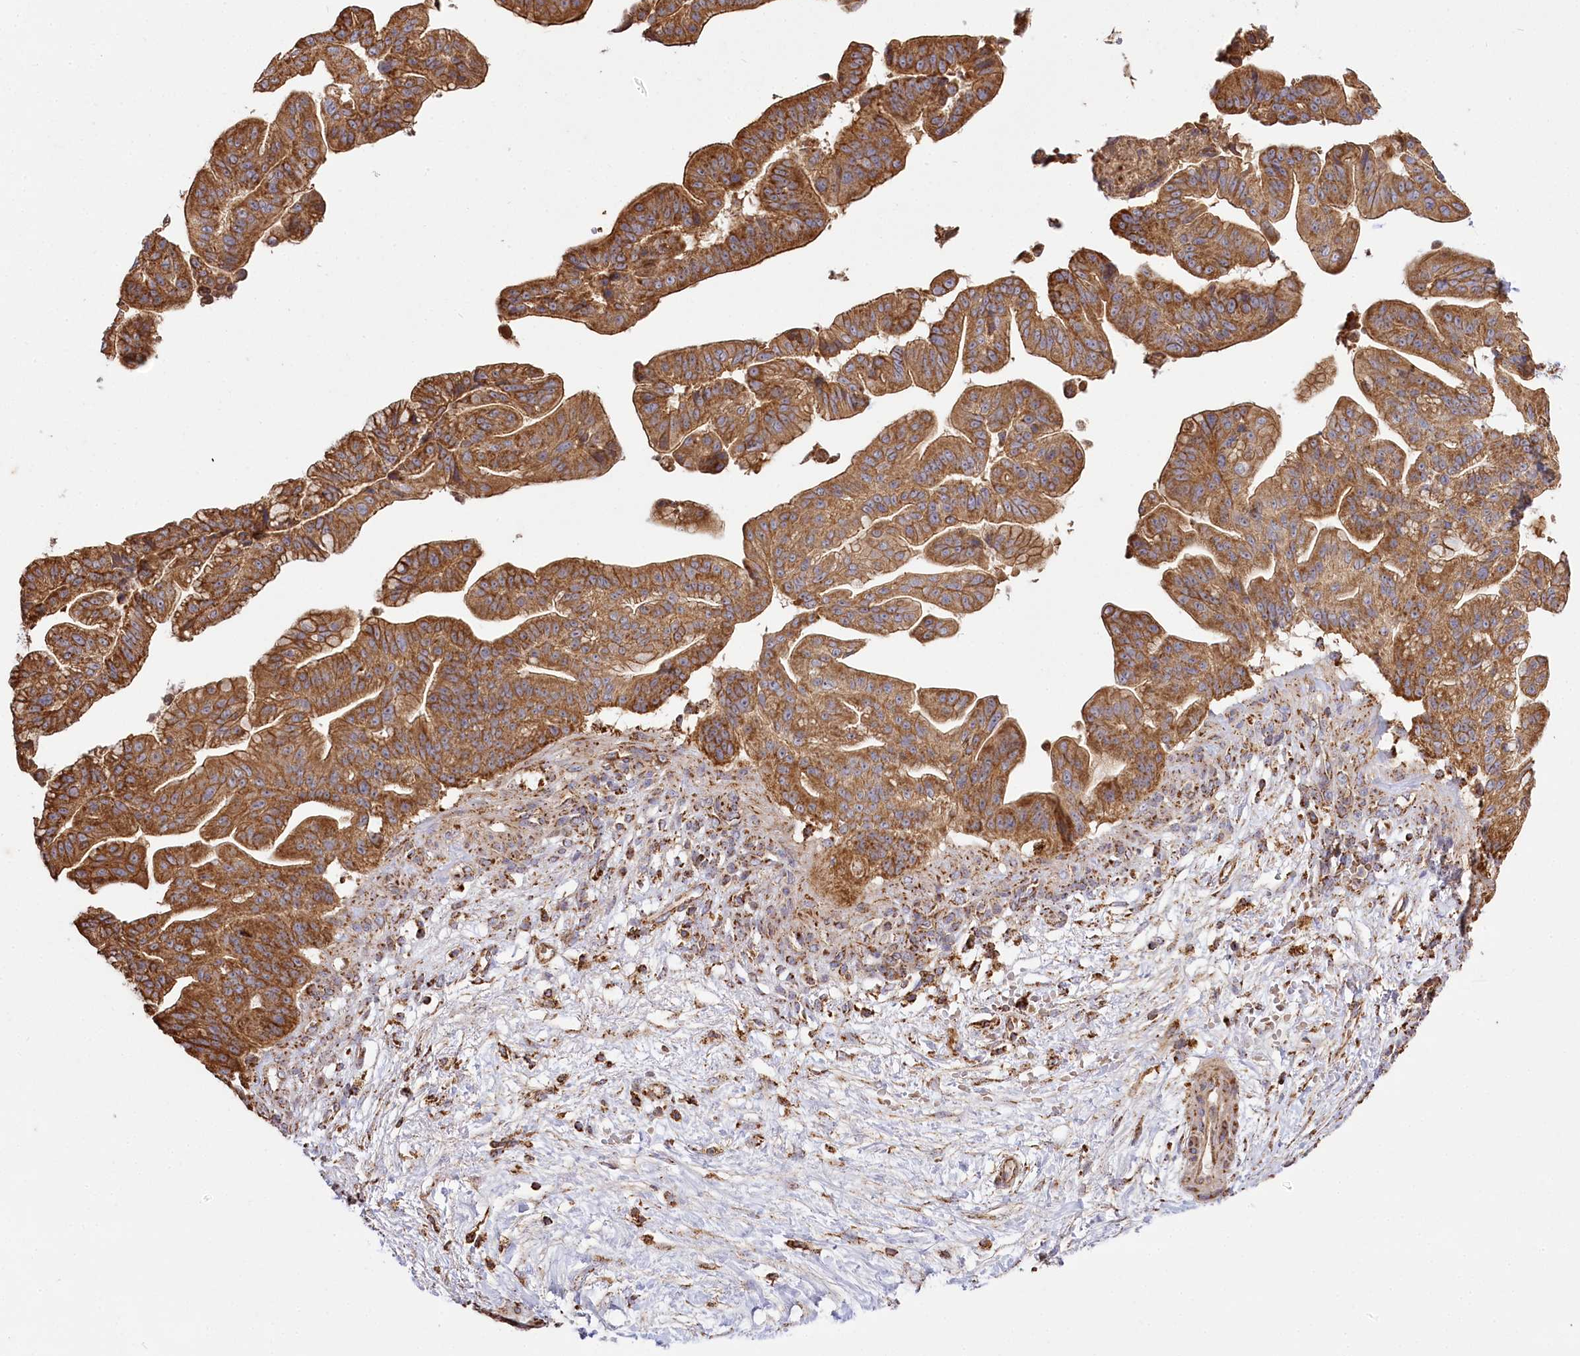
{"staining": {"intensity": "moderate", "quantity": ">75%", "location": "cytoplasmic/membranous"}, "tissue": "pancreatic cancer", "cell_type": "Tumor cells", "image_type": "cancer", "snomed": [{"axis": "morphology", "description": "Adenocarcinoma, NOS"}, {"axis": "topography", "description": "Pancreas"}], "caption": "High-magnification brightfield microscopy of pancreatic cancer (adenocarcinoma) stained with DAB (3,3'-diaminobenzidine) (brown) and counterstained with hematoxylin (blue). tumor cells exhibit moderate cytoplasmic/membranous staining is present in approximately>75% of cells.", "gene": "CARD19", "patient": {"sex": "male", "age": 68}}